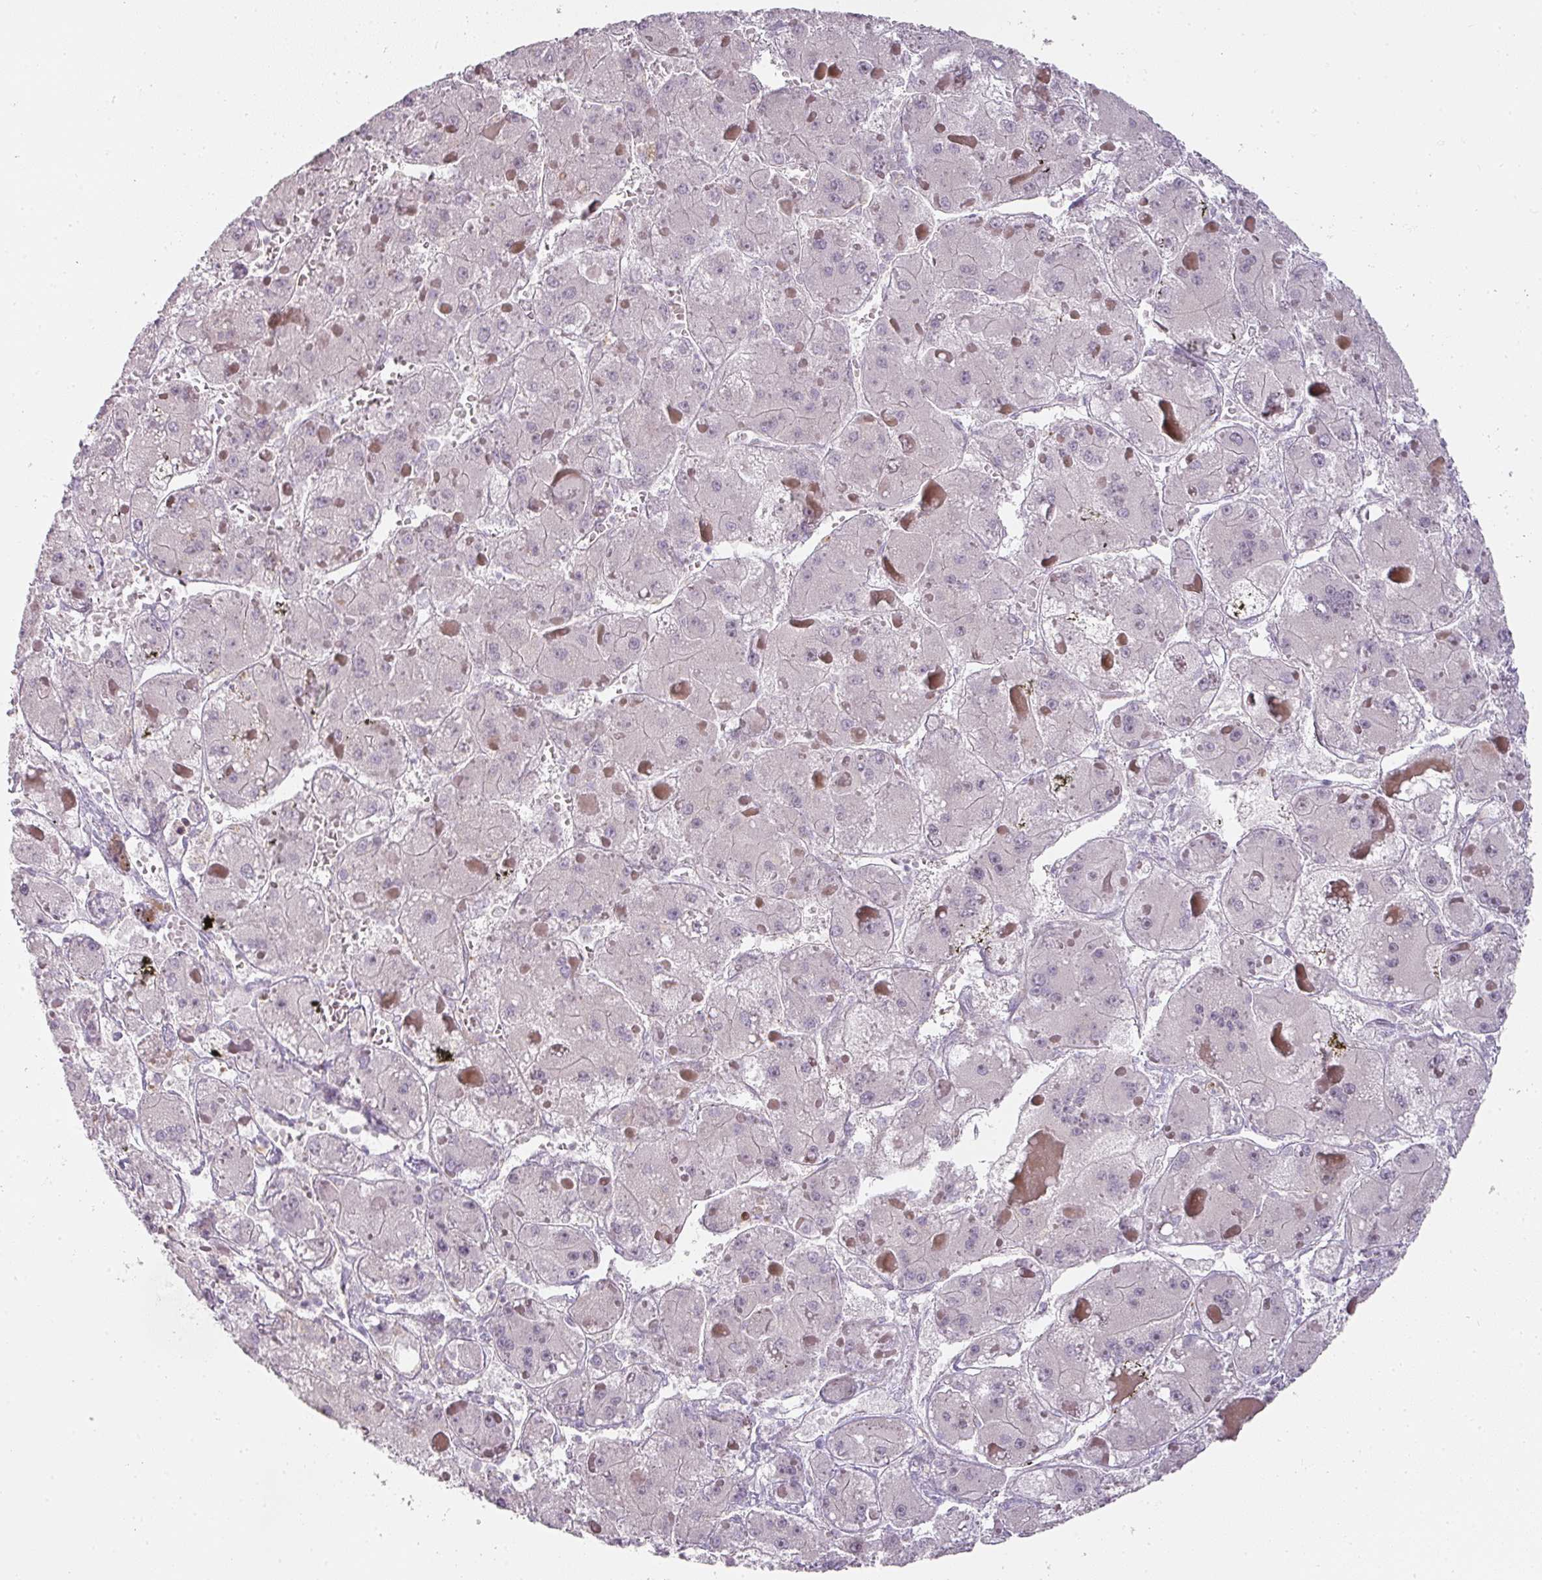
{"staining": {"intensity": "negative", "quantity": "none", "location": "none"}, "tissue": "liver cancer", "cell_type": "Tumor cells", "image_type": "cancer", "snomed": [{"axis": "morphology", "description": "Carcinoma, Hepatocellular, NOS"}, {"axis": "topography", "description": "Liver"}], "caption": "Tumor cells are negative for protein expression in human hepatocellular carcinoma (liver).", "gene": "ATP8B2", "patient": {"sex": "female", "age": 73}}